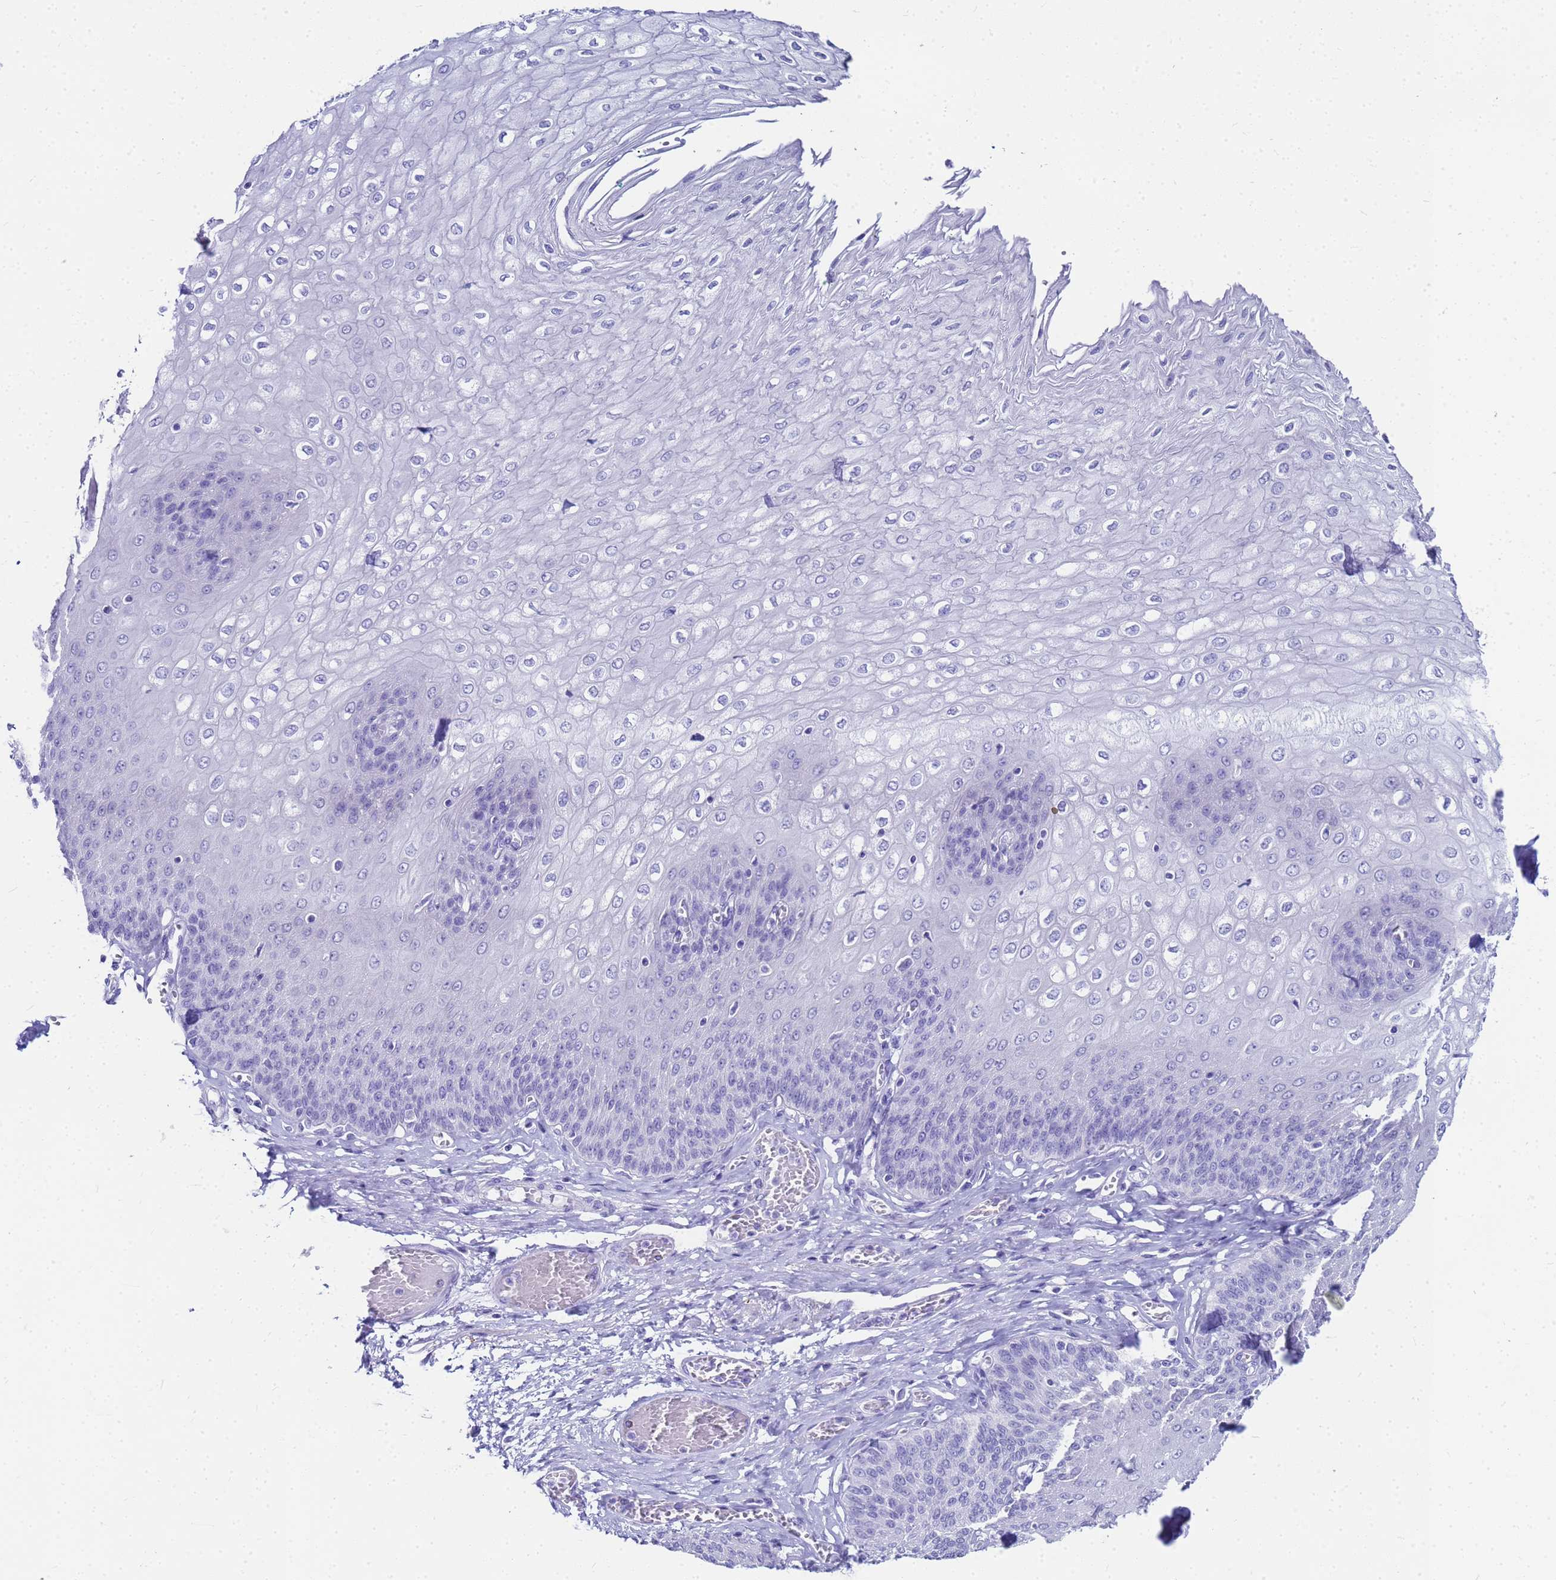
{"staining": {"intensity": "negative", "quantity": "none", "location": "none"}, "tissue": "esophagus", "cell_type": "Squamous epithelial cells", "image_type": "normal", "snomed": [{"axis": "morphology", "description": "Normal tissue, NOS"}, {"axis": "topography", "description": "Esophagus"}], "caption": "Immunohistochemistry photomicrograph of normal esophagus: esophagus stained with DAB (3,3'-diaminobenzidine) demonstrates no significant protein positivity in squamous epithelial cells.", "gene": "CKB", "patient": {"sex": "male", "age": 60}}